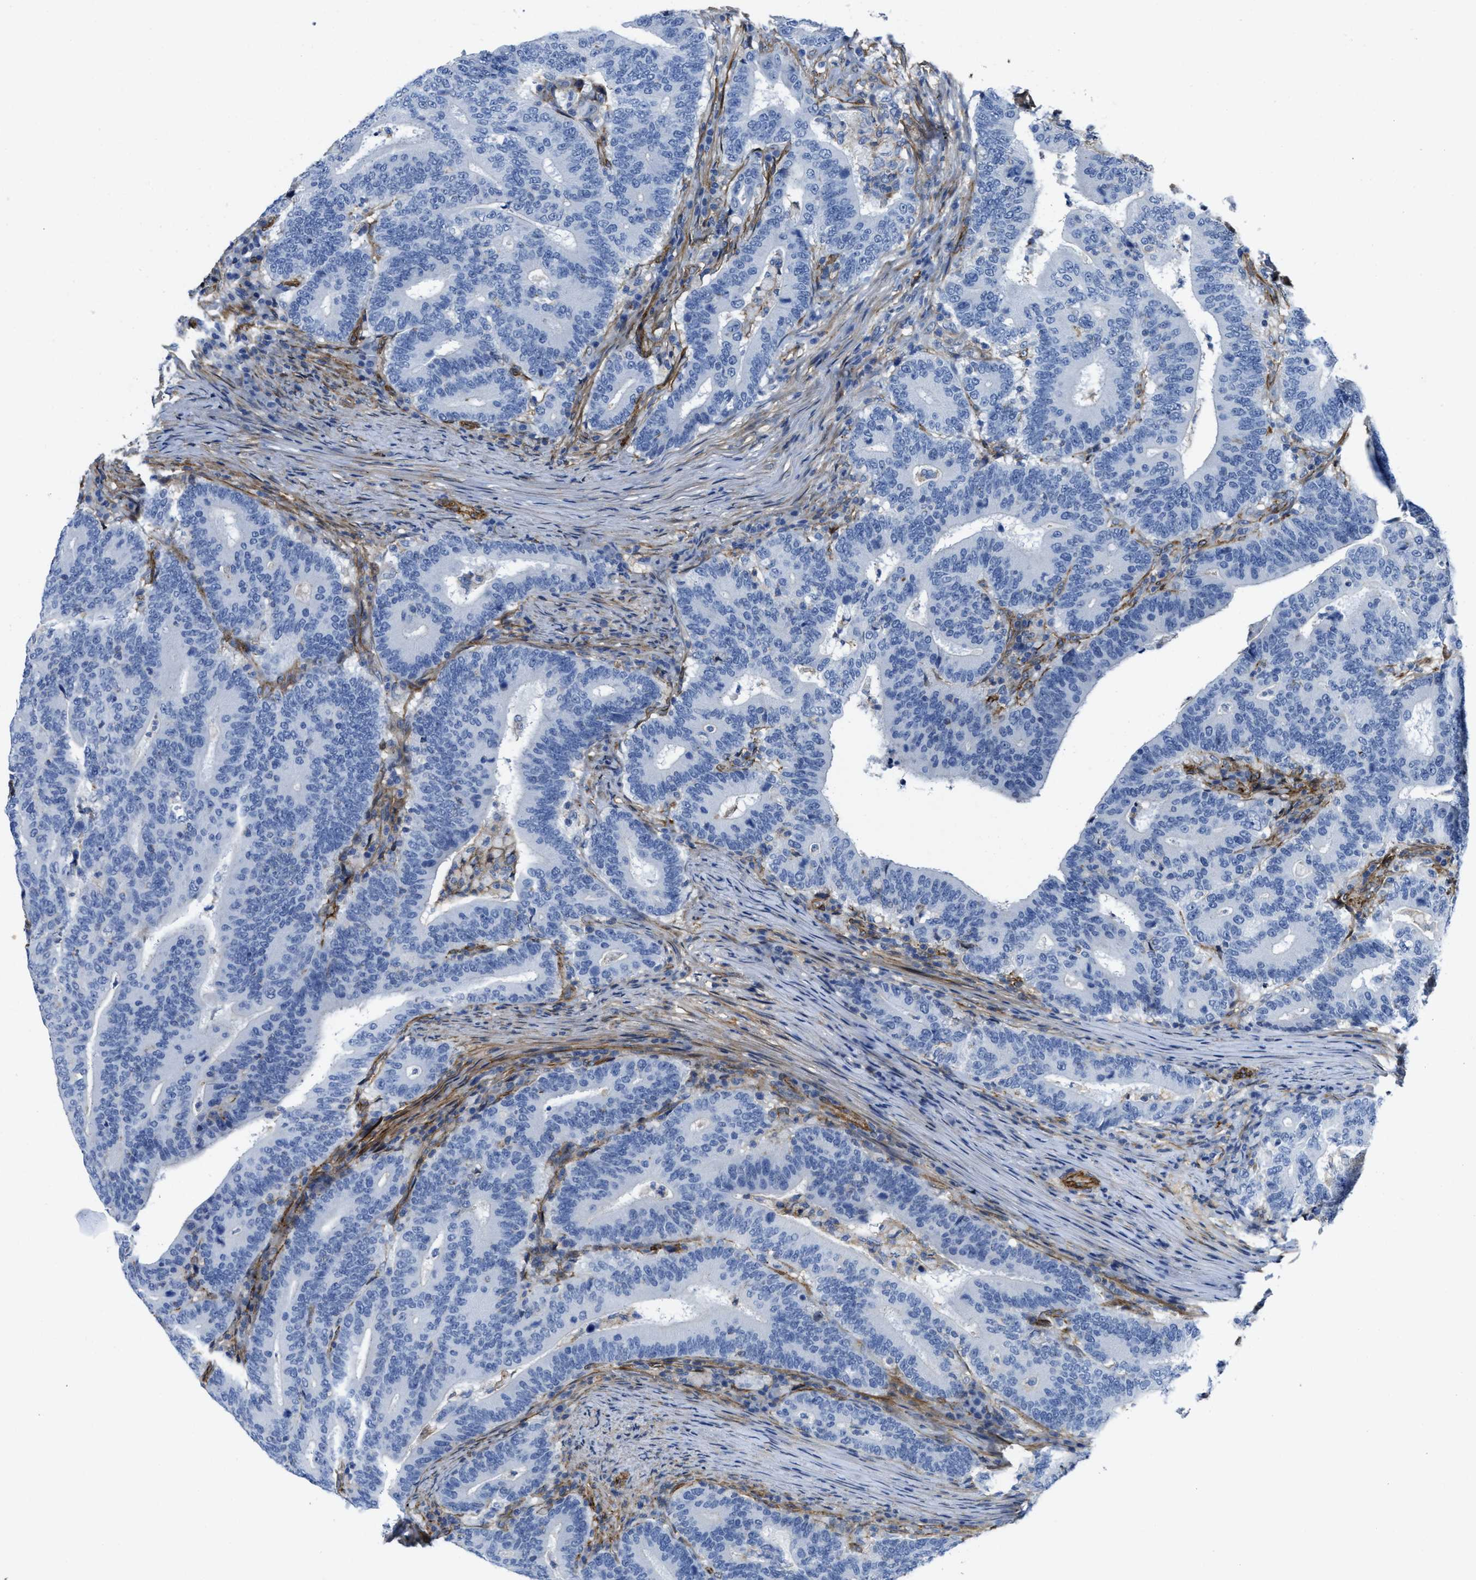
{"staining": {"intensity": "negative", "quantity": "none", "location": "none"}, "tissue": "colorectal cancer", "cell_type": "Tumor cells", "image_type": "cancer", "snomed": [{"axis": "morphology", "description": "Adenocarcinoma, NOS"}, {"axis": "topography", "description": "Colon"}], "caption": "There is no significant positivity in tumor cells of colorectal cancer (adenocarcinoma).", "gene": "NAB1", "patient": {"sex": "female", "age": 66}}